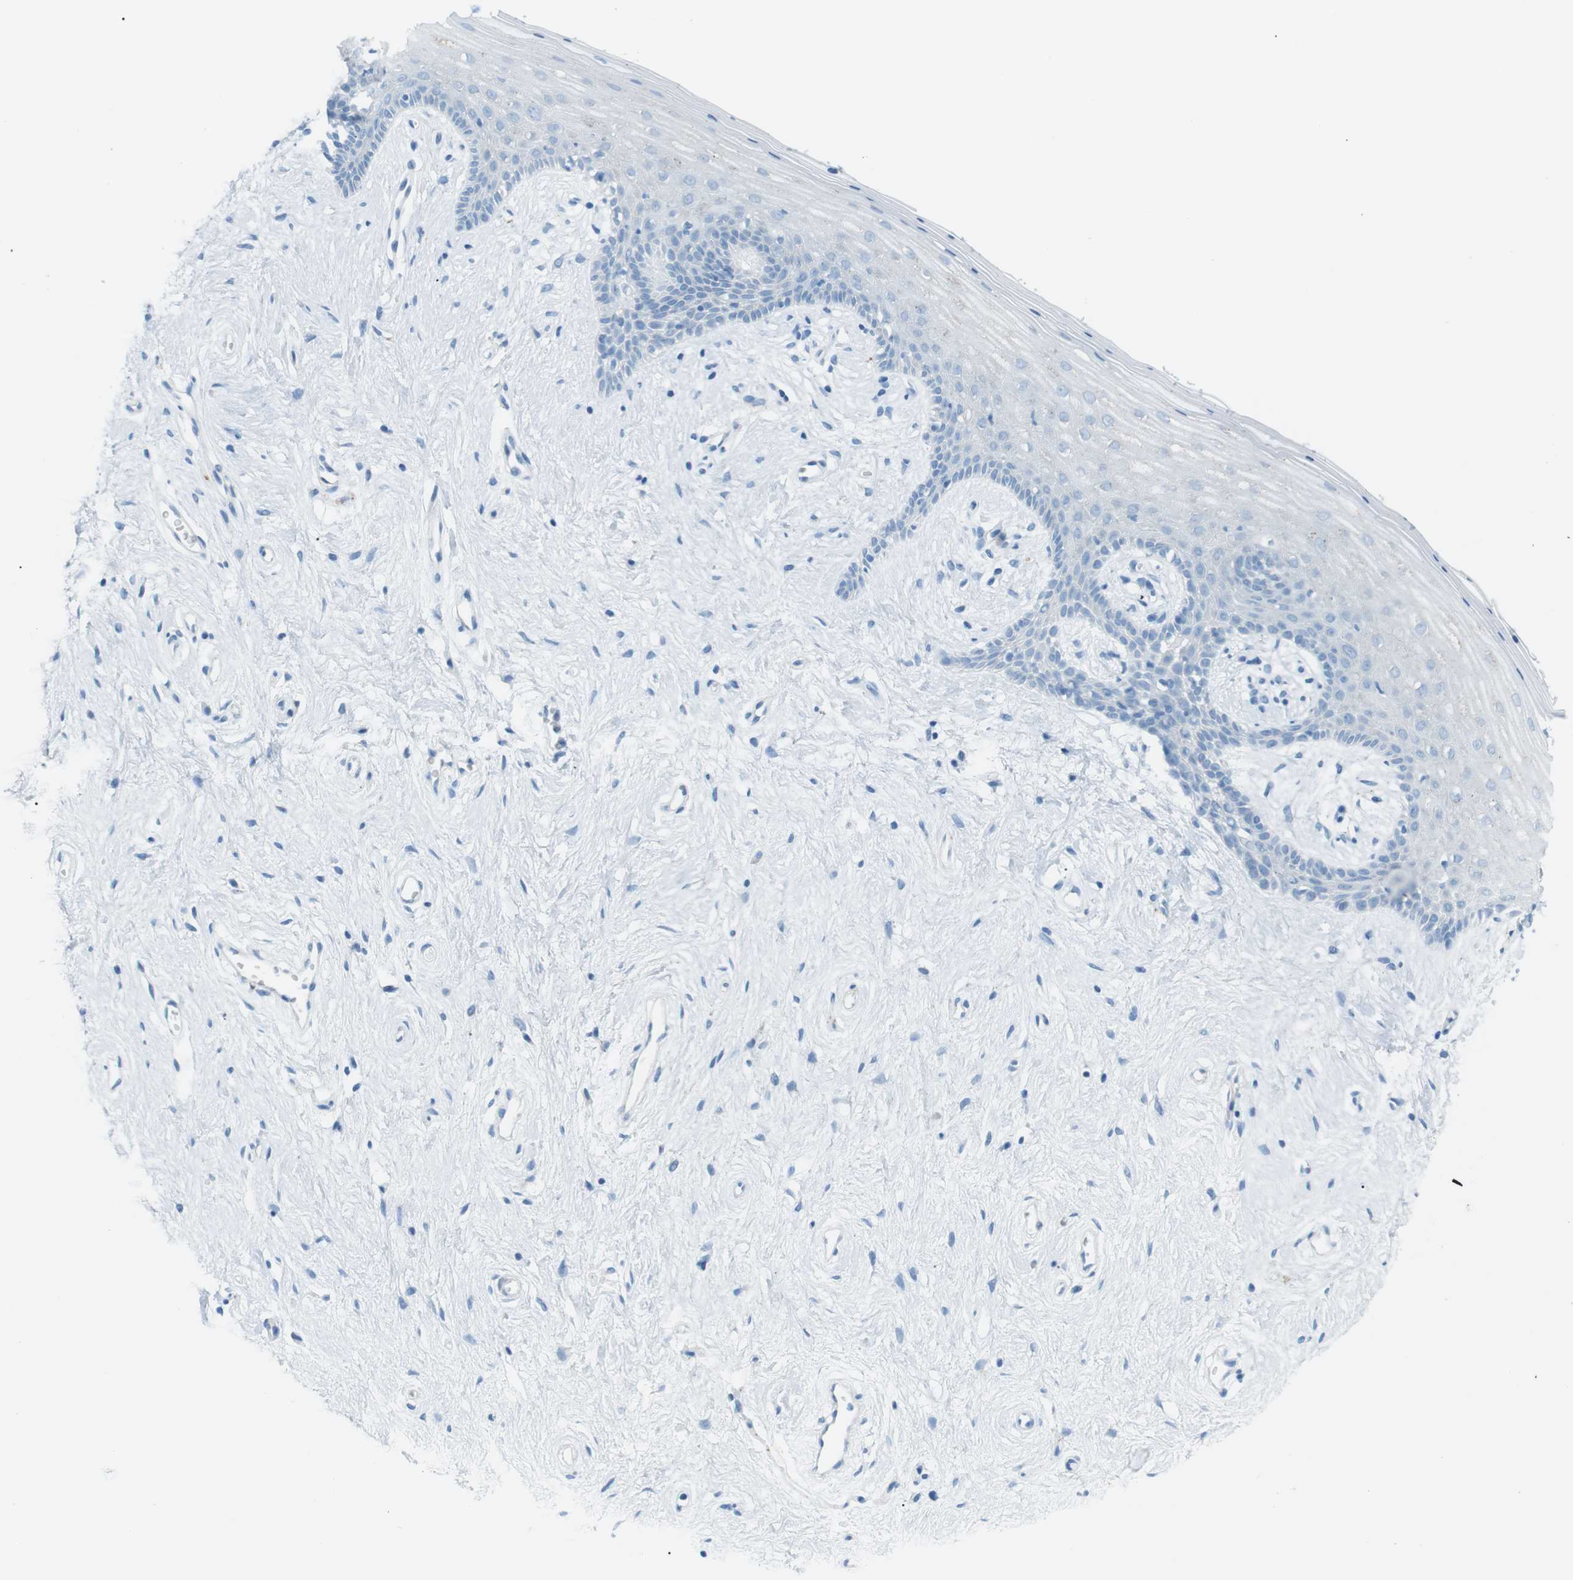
{"staining": {"intensity": "negative", "quantity": "none", "location": "none"}, "tissue": "vagina", "cell_type": "Squamous epithelial cells", "image_type": "normal", "snomed": [{"axis": "morphology", "description": "Normal tissue, NOS"}, {"axis": "topography", "description": "Vagina"}], "caption": "Vagina stained for a protein using immunohistochemistry demonstrates no expression squamous epithelial cells.", "gene": "VAMP1", "patient": {"sex": "female", "age": 44}}